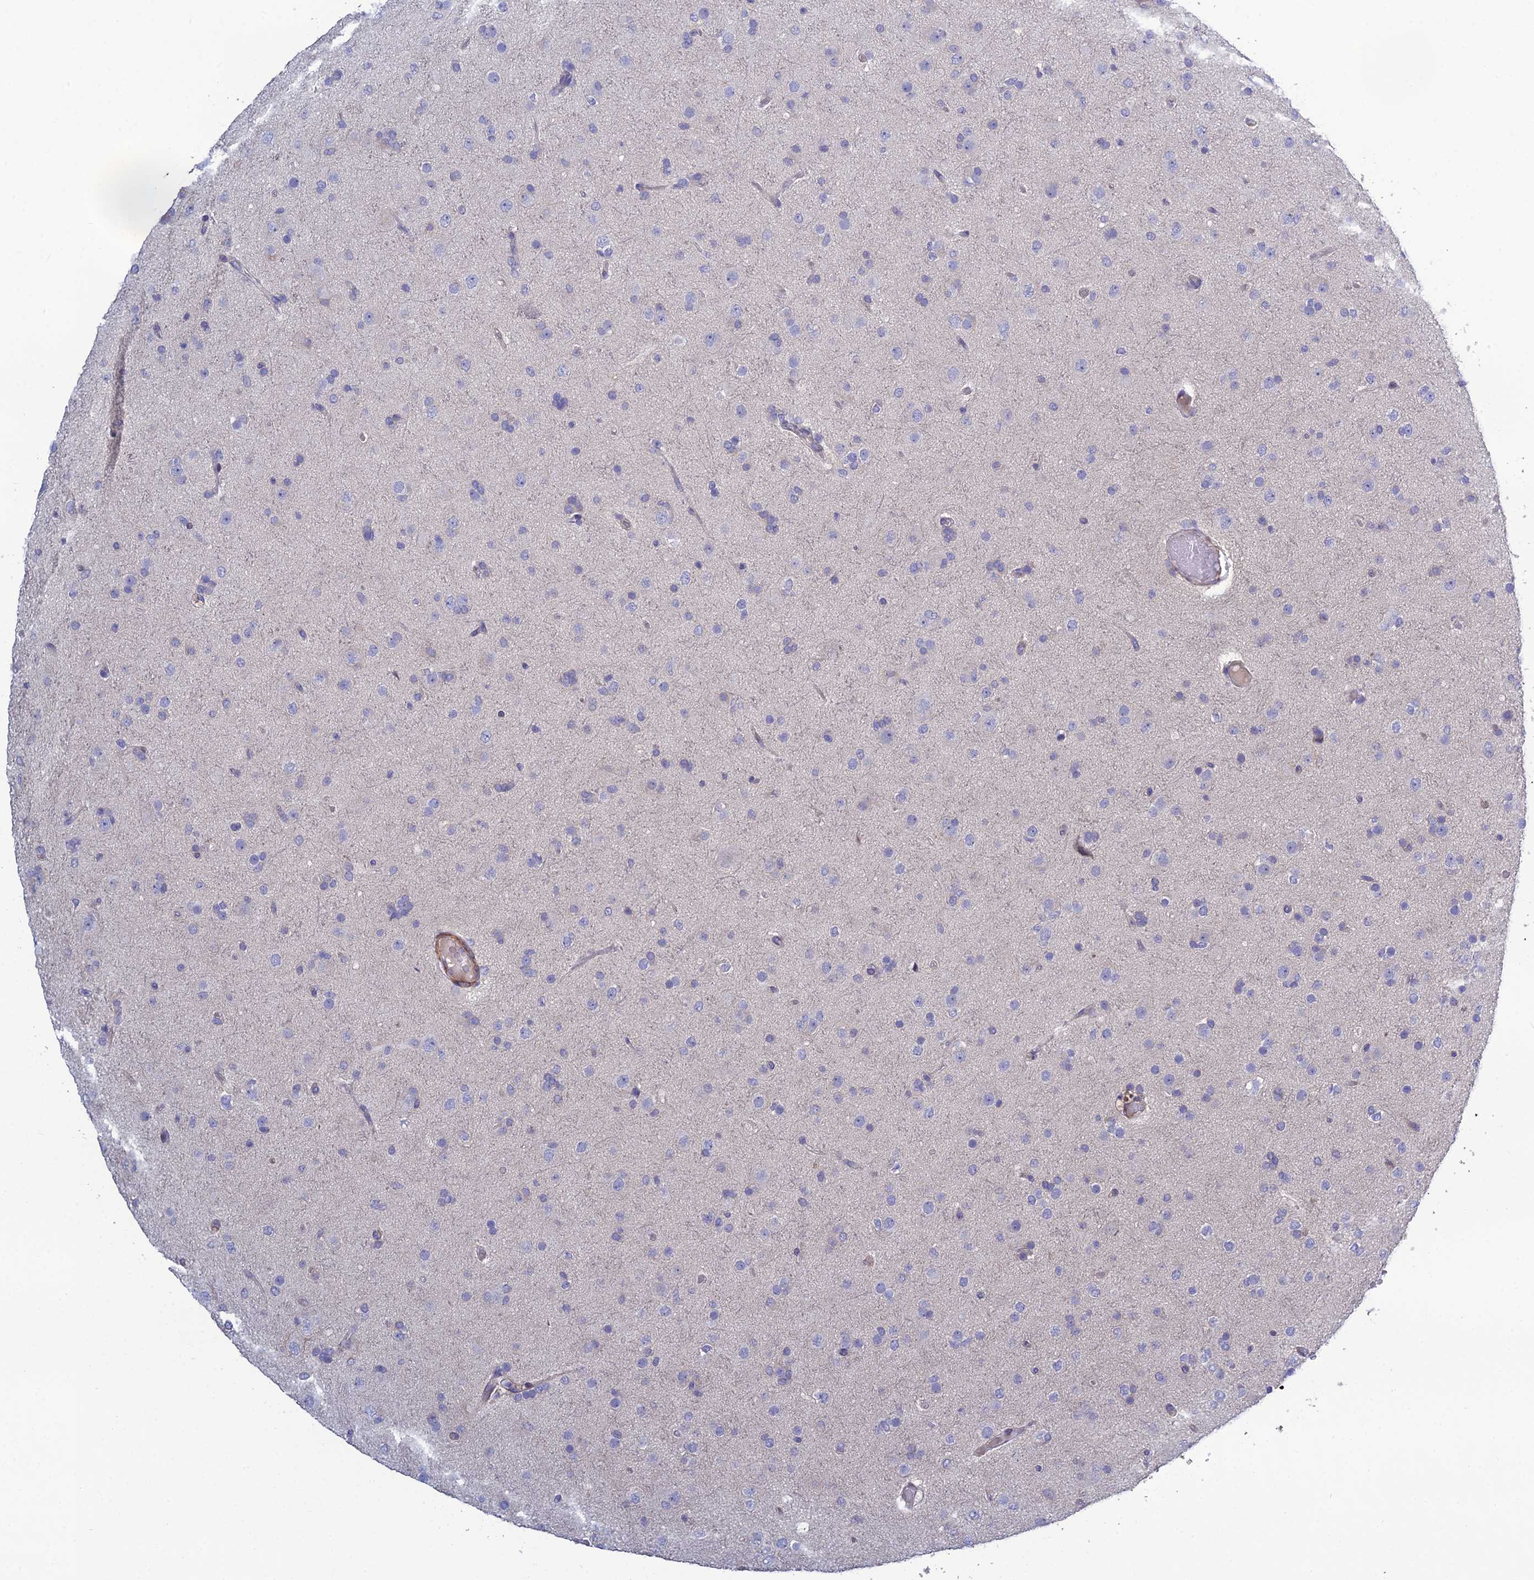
{"staining": {"intensity": "negative", "quantity": "none", "location": "none"}, "tissue": "glioma", "cell_type": "Tumor cells", "image_type": "cancer", "snomed": [{"axis": "morphology", "description": "Glioma, malignant, Low grade"}, {"axis": "topography", "description": "Brain"}], "caption": "Malignant glioma (low-grade) was stained to show a protein in brown. There is no significant positivity in tumor cells. (DAB (3,3'-diaminobenzidine) immunohistochemistry (IHC) with hematoxylin counter stain).", "gene": "LZTS2", "patient": {"sex": "male", "age": 65}}